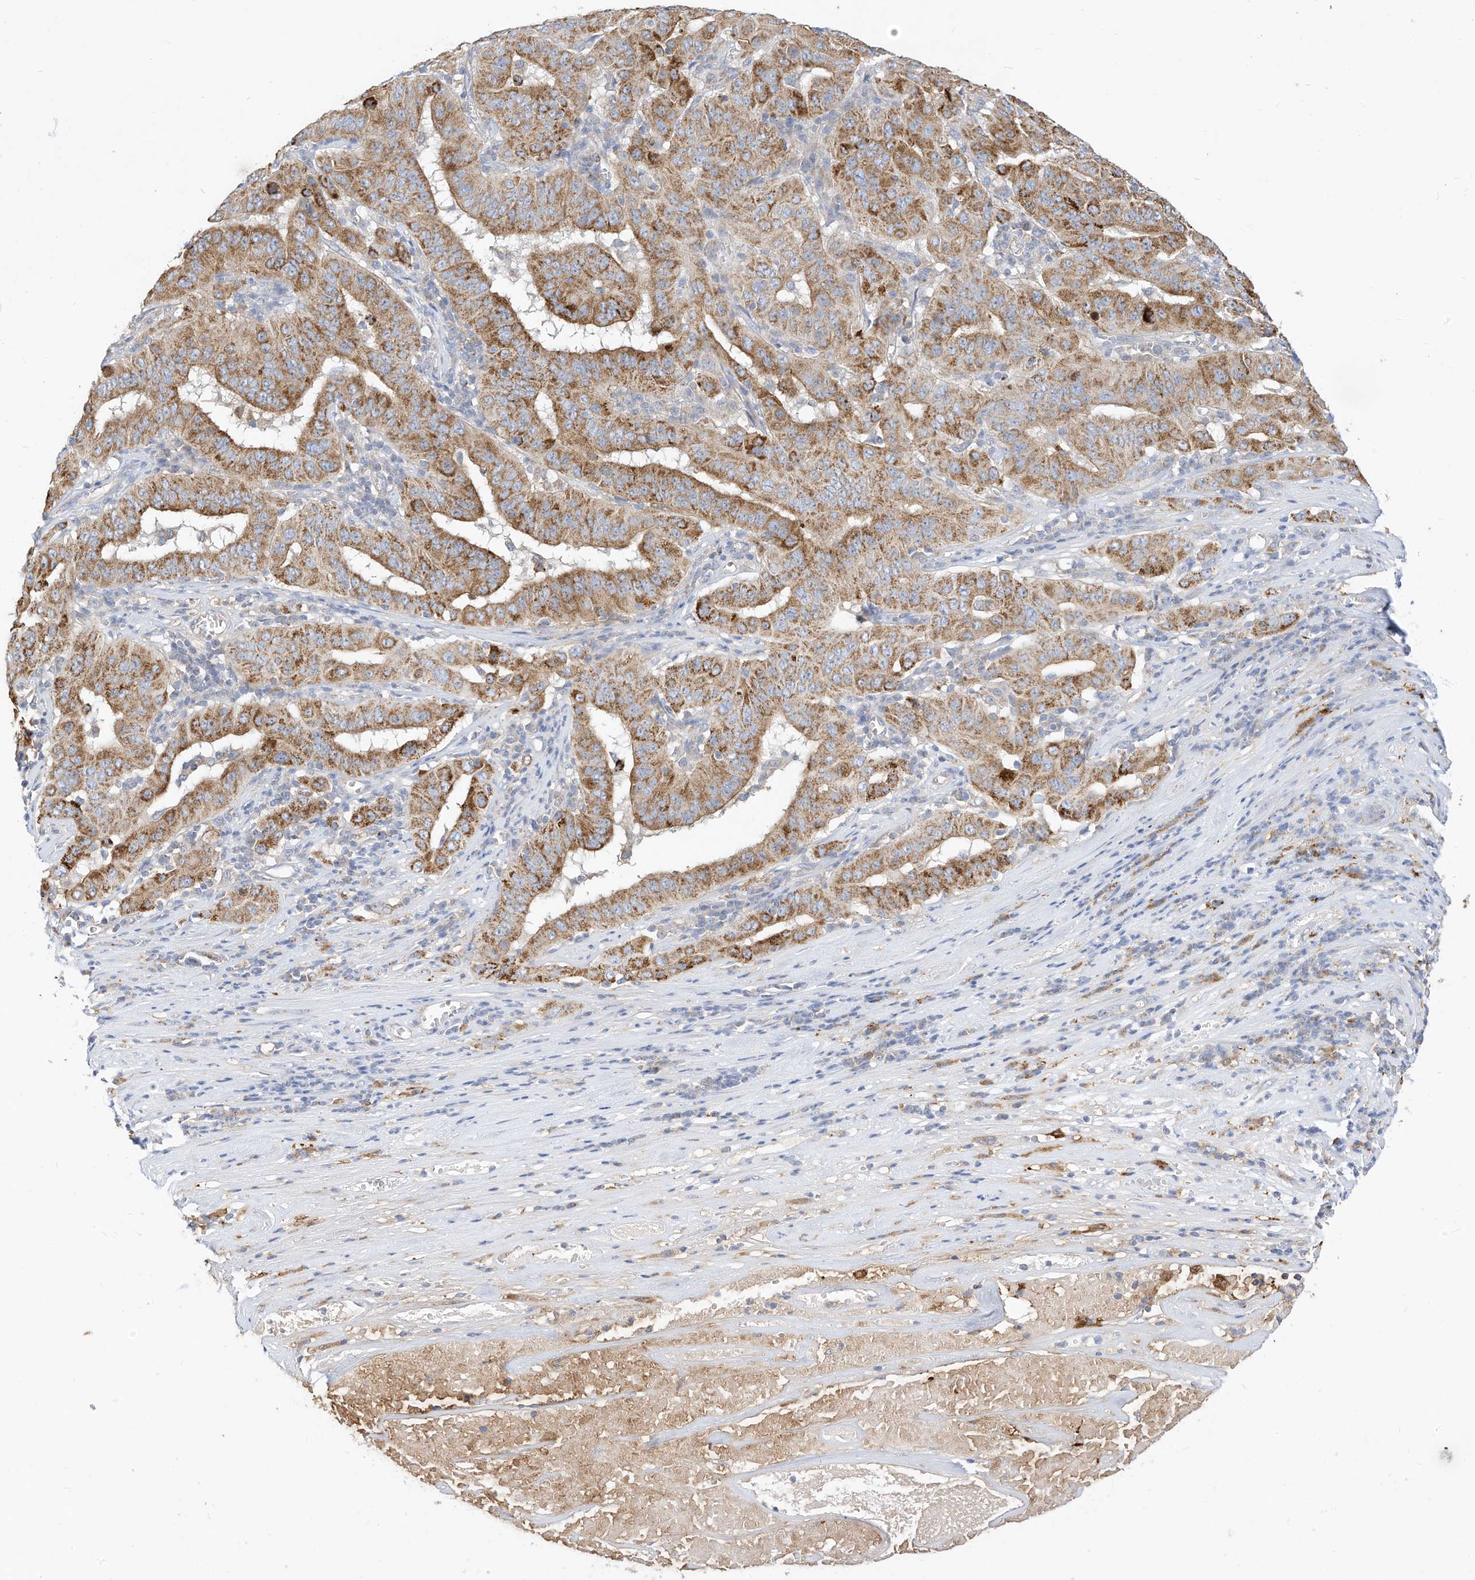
{"staining": {"intensity": "moderate", "quantity": ">75%", "location": "cytoplasmic/membranous"}, "tissue": "pancreatic cancer", "cell_type": "Tumor cells", "image_type": "cancer", "snomed": [{"axis": "morphology", "description": "Adenocarcinoma, NOS"}, {"axis": "topography", "description": "Pancreas"}], "caption": "The photomicrograph demonstrates a brown stain indicating the presence of a protein in the cytoplasmic/membranous of tumor cells in adenocarcinoma (pancreatic). Nuclei are stained in blue.", "gene": "RHOH", "patient": {"sex": "male", "age": 63}}